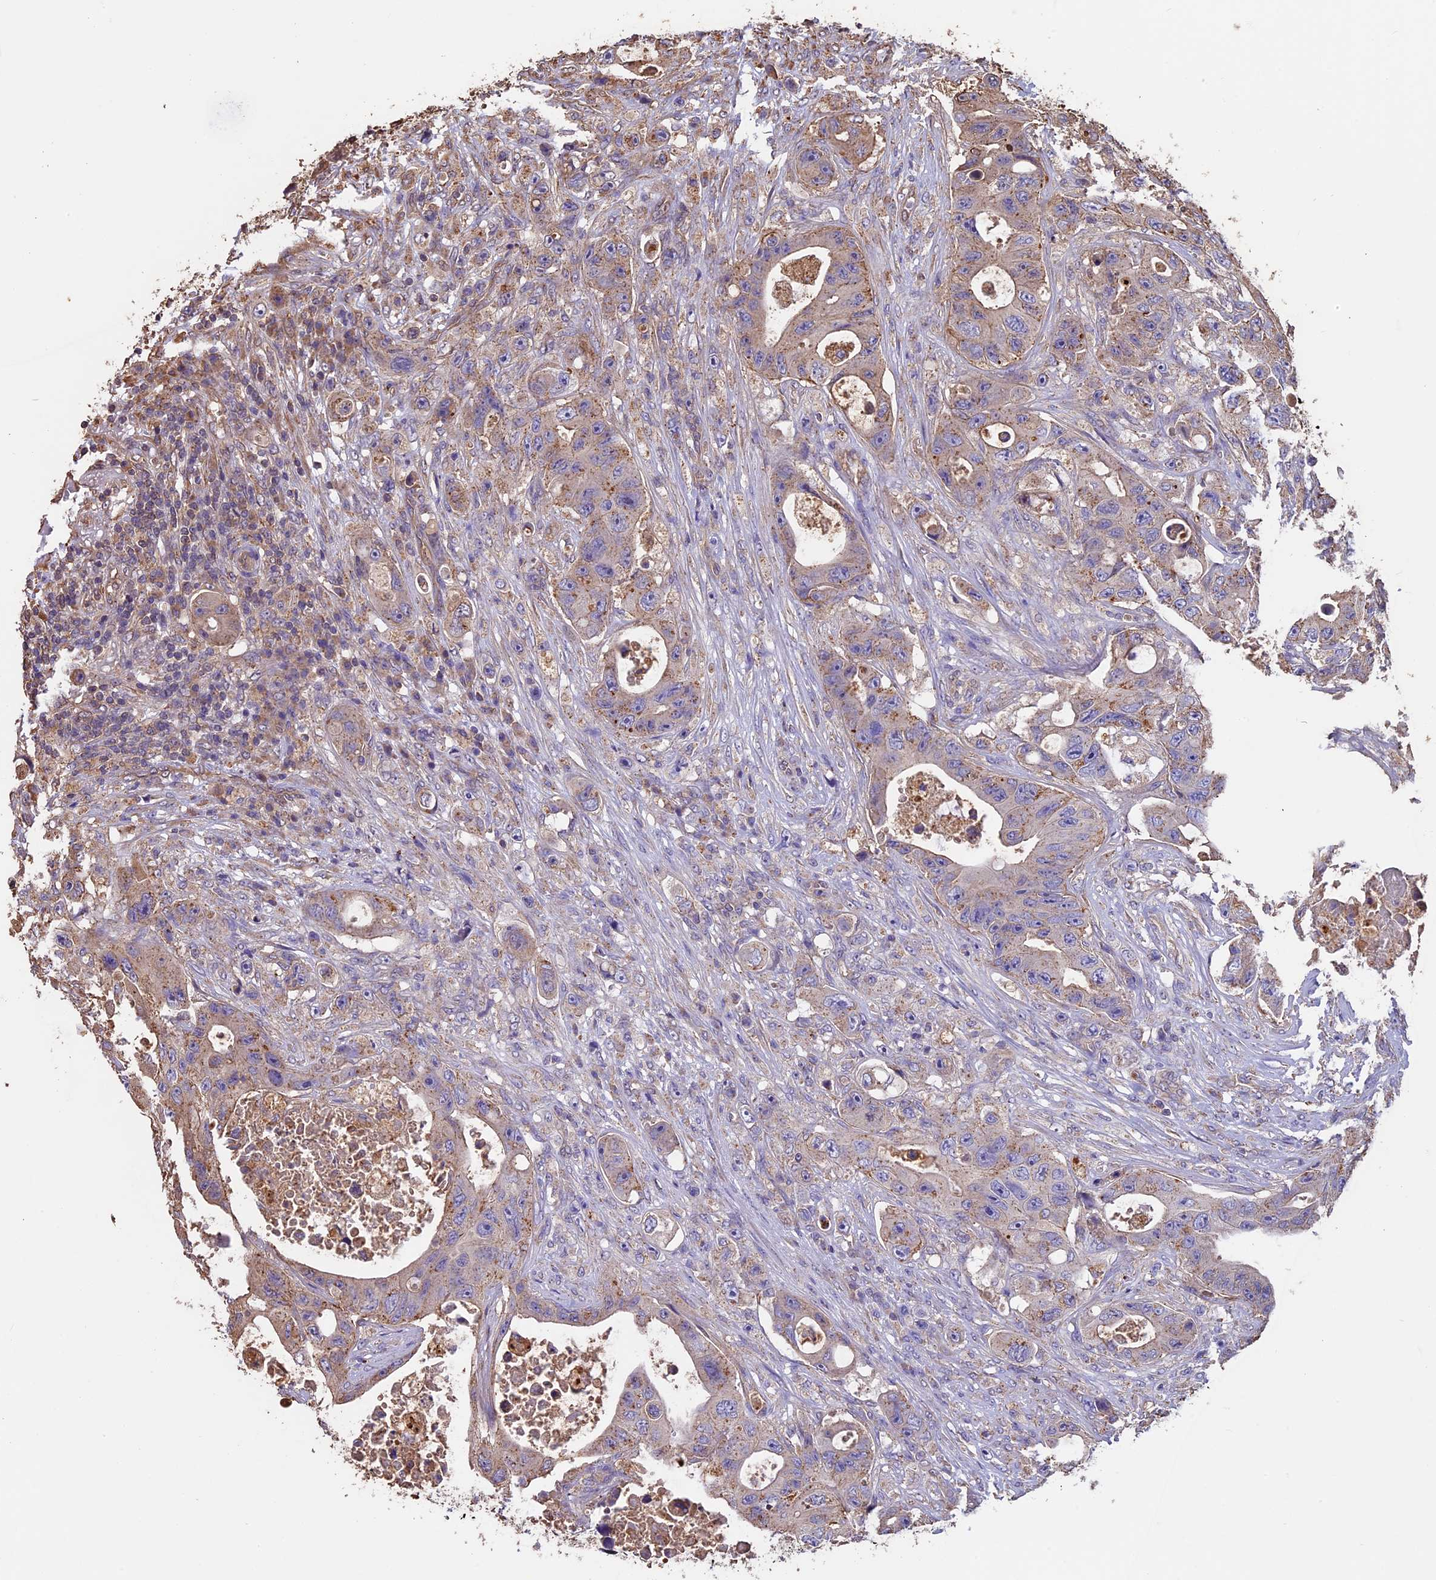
{"staining": {"intensity": "weak", "quantity": "<25%", "location": "cytoplasmic/membranous"}, "tissue": "colorectal cancer", "cell_type": "Tumor cells", "image_type": "cancer", "snomed": [{"axis": "morphology", "description": "Adenocarcinoma, NOS"}, {"axis": "topography", "description": "Colon"}], "caption": "Colorectal adenocarcinoma stained for a protein using immunohistochemistry displays no staining tumor cells.", "gene": "CHMP2A", "patient": {"sex": "female", "age": 46}}